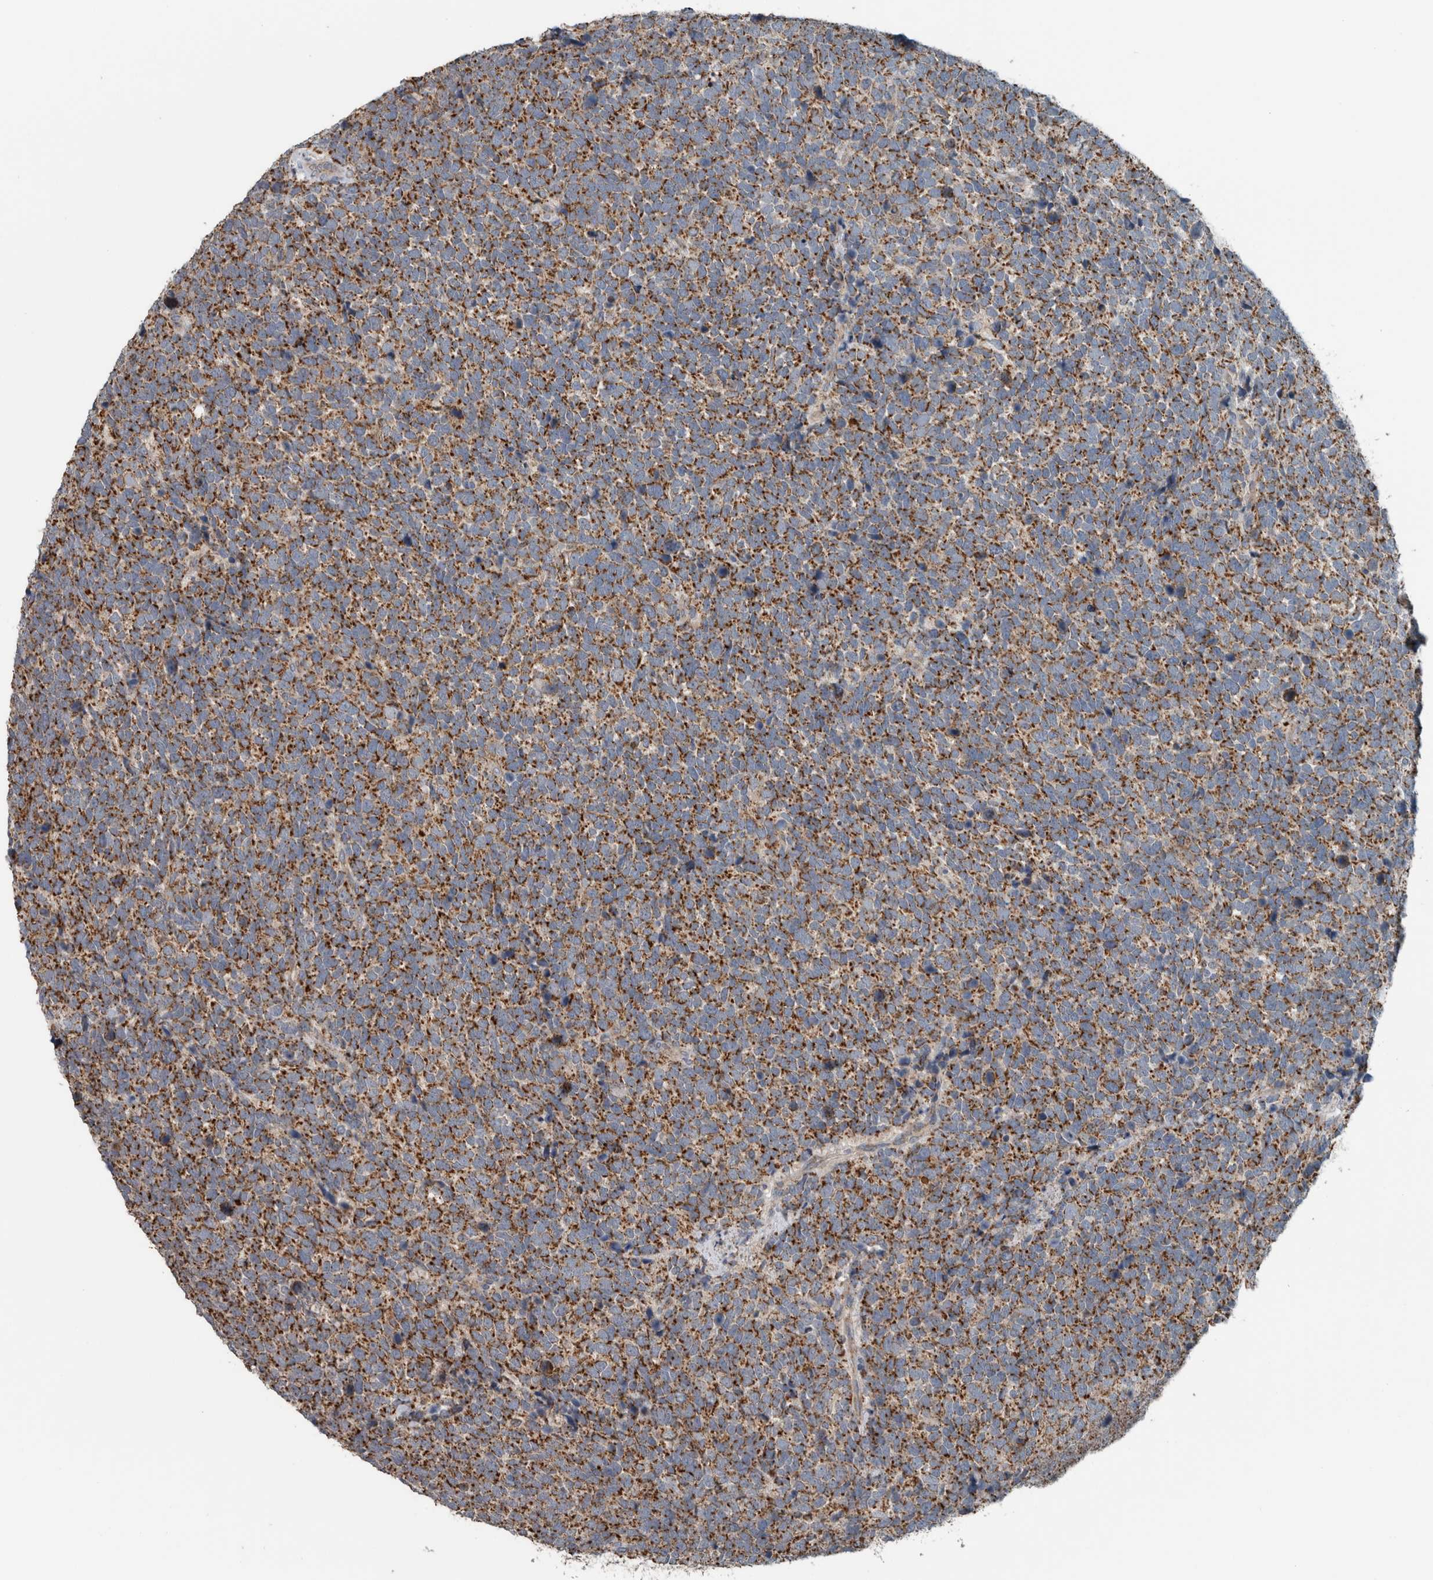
{"staining": {"intensity": "strong", "quantity": ">75%", "location": "cytoplasmic/membranous"}, "tissue": "urothelial cancer", "cell_type": "Tumor cells", "image_type": "cancer", "snomed": [{"axis": "morphology", "description": "Urothelial carcinoma, High grade"}, {"axis": "topography", "description": "Urinary bladder"}], "caption": "About >75% of tumor cells in high-grade urothelial carcinoma show strong cytoplasmic/membranous protein expression as visualized by brown immunohistochemical staining.", "gene": "ARMC1", "patient": {"sex": "female", "age": 82}}